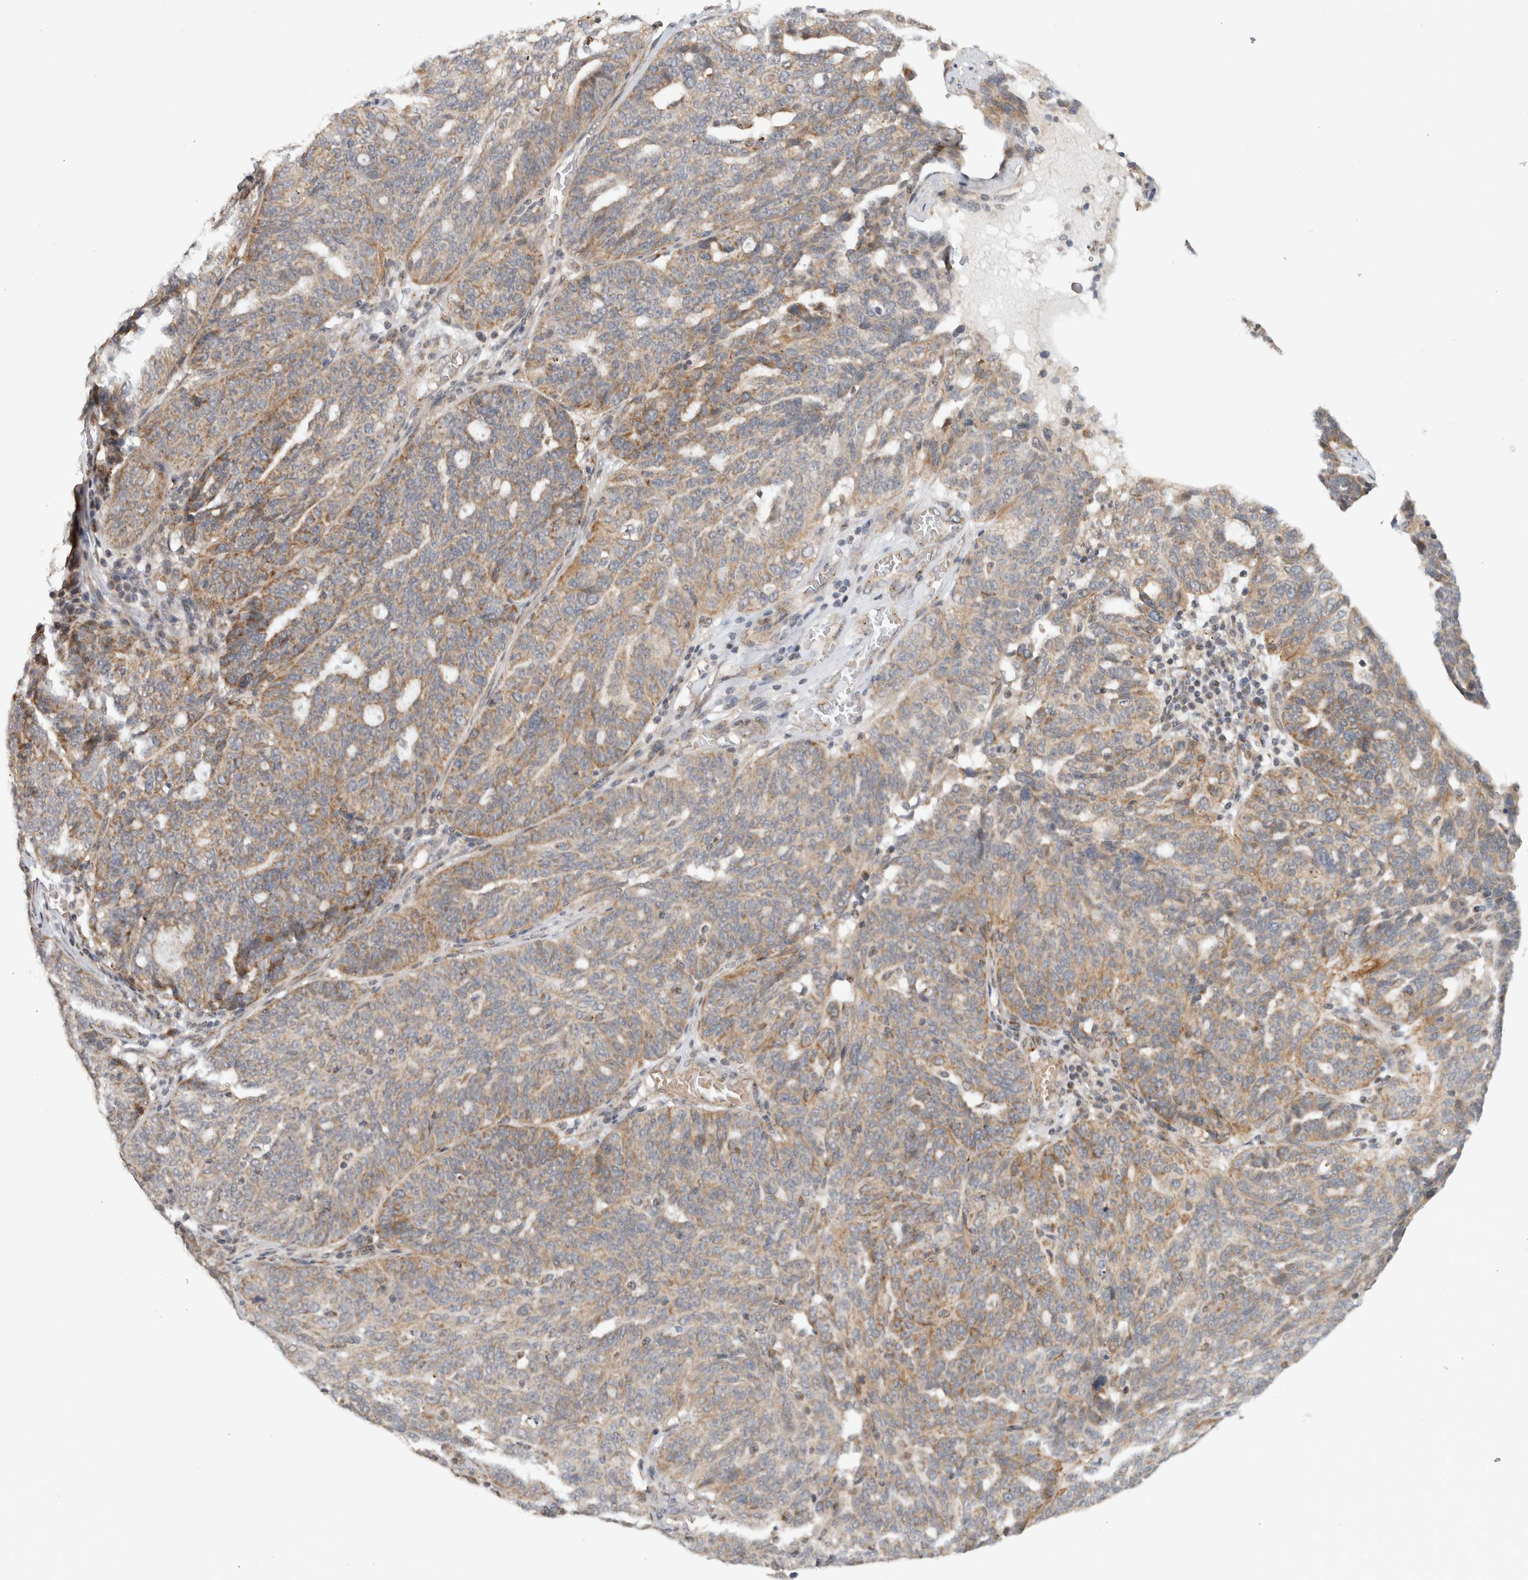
{"staining": {"intensity": "moderate", "quantity": "<25%", "location": "cytoplasmic/membranous"}, "tissue": "ovarian cancer", "cell_type": "Tumor cells", "image_type": "cancer", "snomed": [{"axis": "morphology", "description": "Cystadenocarcinoma, serous, NOS"}, {"axis": "topography", "description": "Ovary"}], "caption": "Serous cystadenocarcinoma (ovarian) stained for a protein (brown) demonstrates moderate cytoplasmic/membranous positive positivity in about <25% of tumor cells.", "gene": "CMC2", "patient": {"sex": "female", "age": 59}}